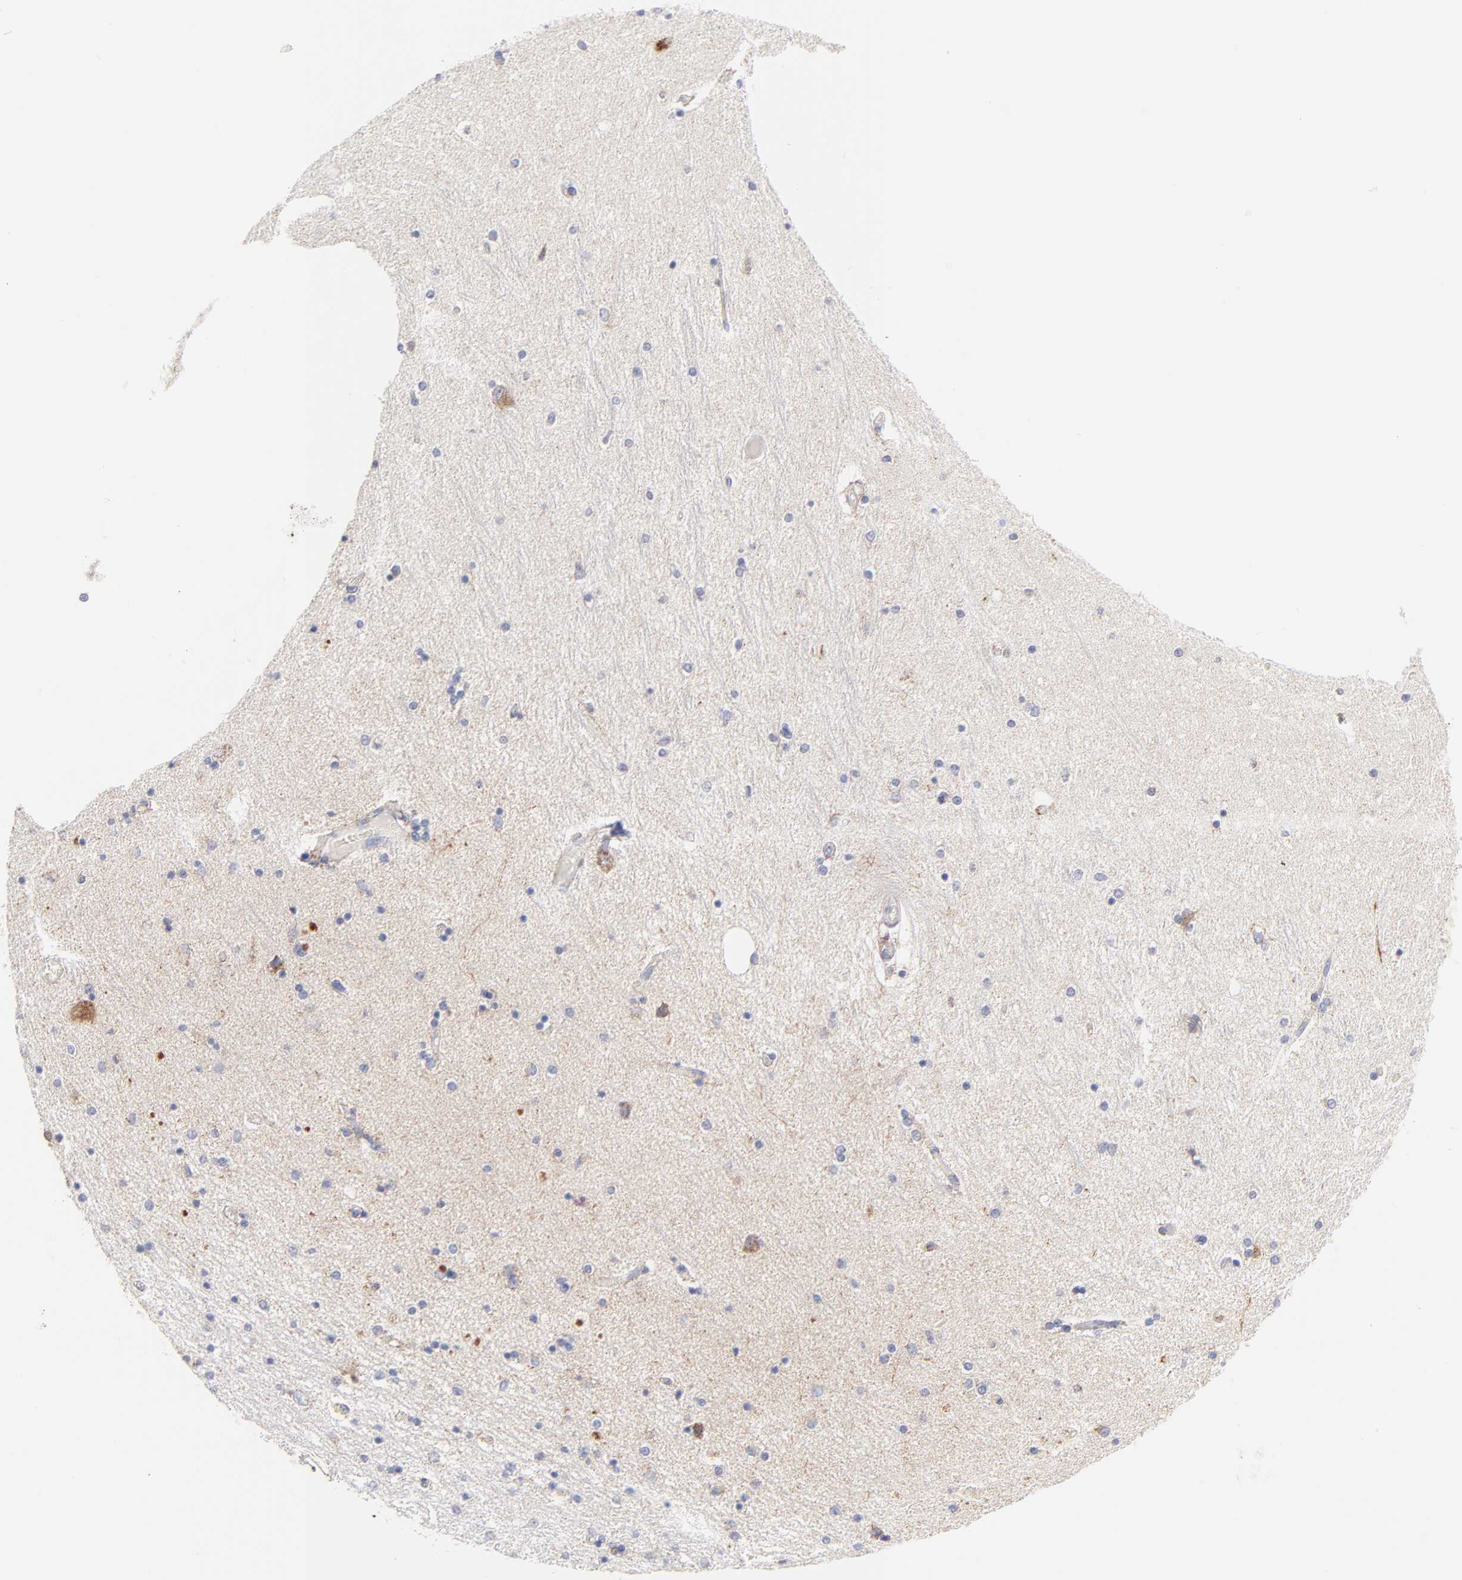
{"staining": {"intensity": "strong", "quantity": "<25%", "location": "cytoplasmic/membranous"}, "tissue": "hippocampus", "cell_type": "Glial cells", "image_type": "normal", "snomed": [{"axis": "morphology", "description": "Normal tissue, NOS"}, {"axis": "topography", "description": "Hippocampus"}], "caption": "Normal hippocampus was stained to show a protein in brown. There is medium levels of strong cytoplasmic/membranous expression in about <25% of glial cells.", "gene": "TIMM8A", "patient": {"sex": "female", "age": 54}}